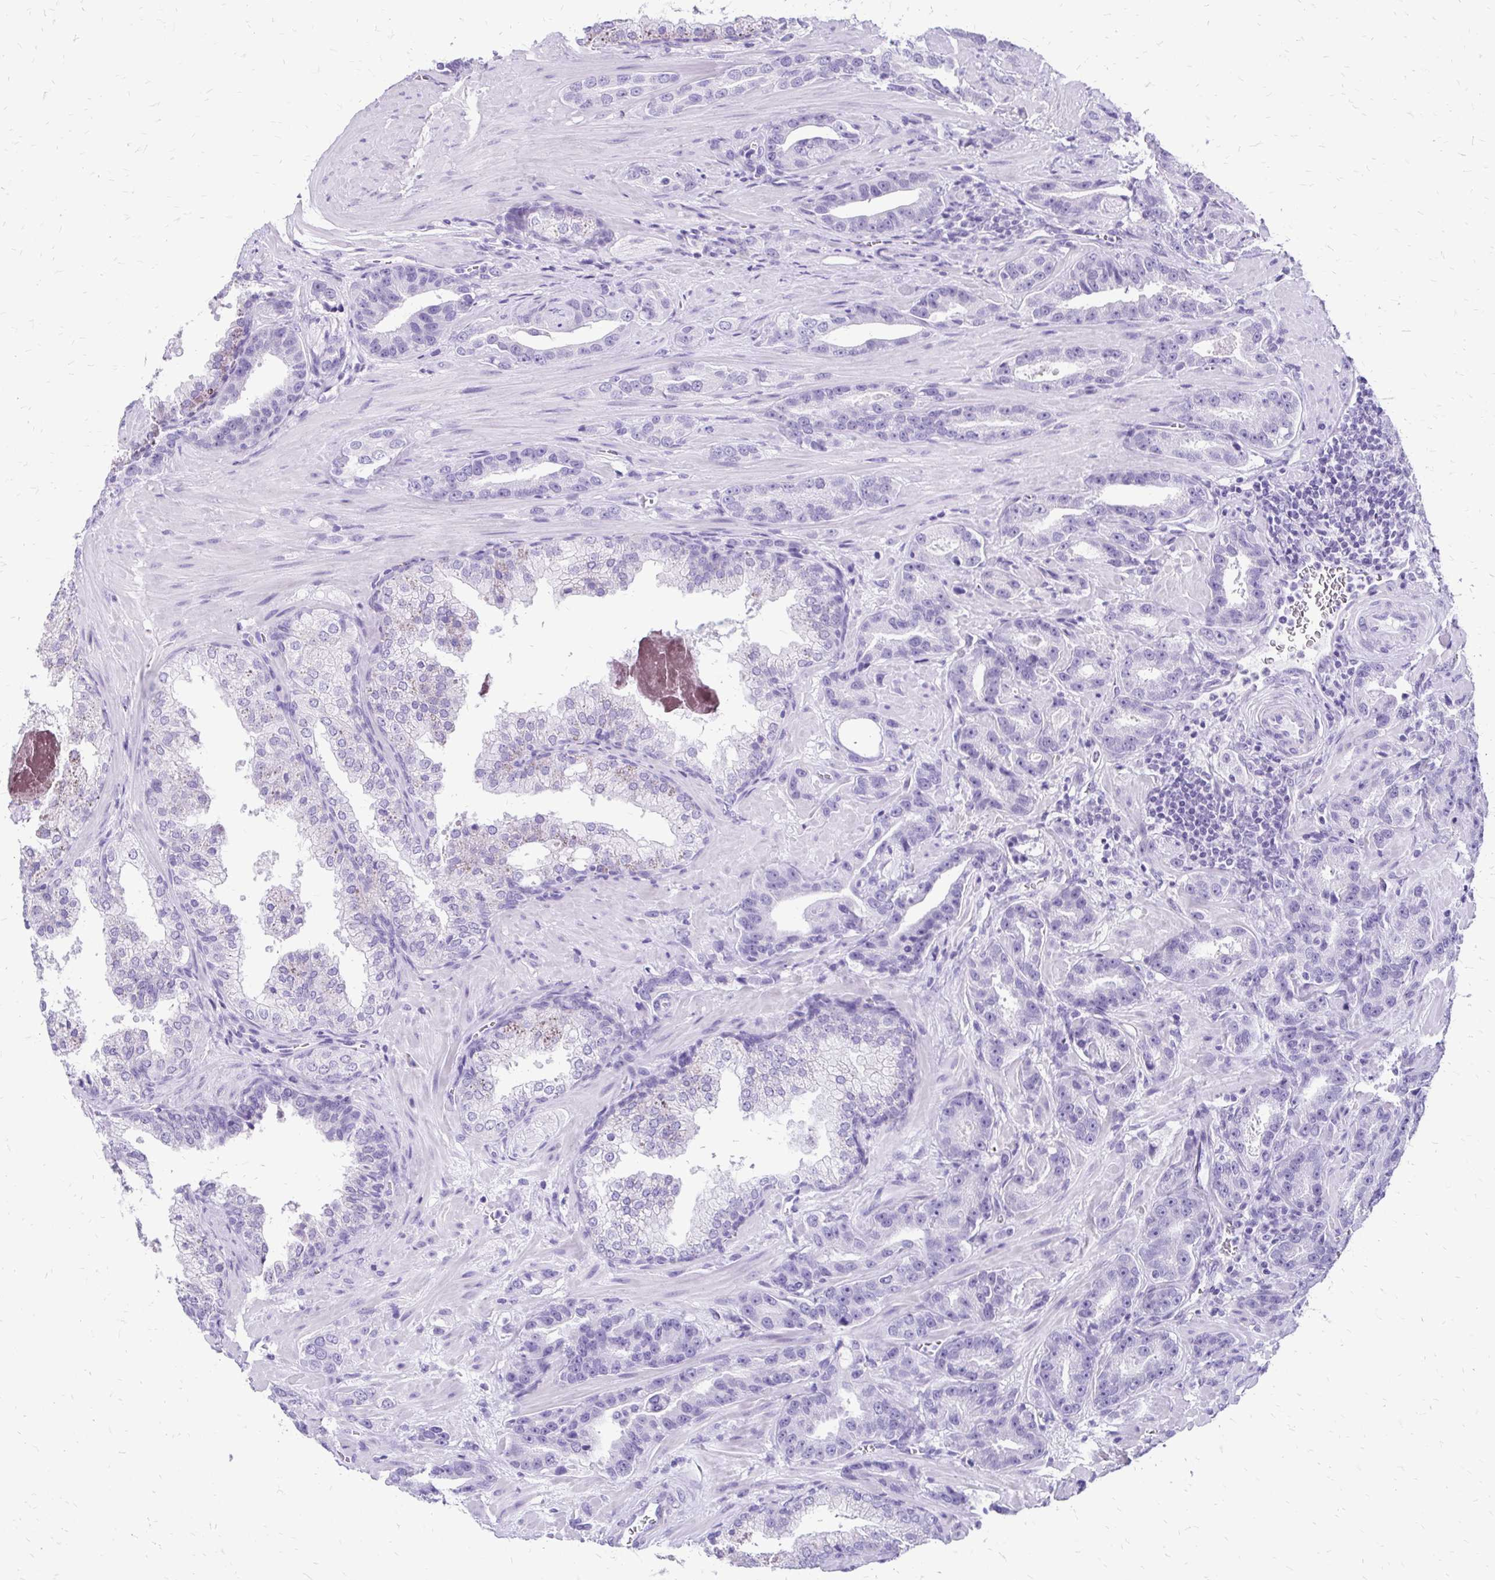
{"staining": {"intensity": "negative", "quantity": "none", "location": "none"}, "tissue": "prostate cancer", "cell_type": "Tumor cells", "image_type": "cancer", "snomed": [{"axis": "morphology", "description": "Adenocarcinoma, High grade"}, {"axis": "topography", "description": "Prostate"}], "caption": "DAB (3,3'-diaminobenzidine) immunohistochemical staining of human prostate adenocarcinoma (high-grade) displays no significant positivity in tumor cells. (DAB (3,3'-diaminobenzidine) immunohistochemistry with hematoxylin counter stain).", "gene": "SLC32A1", "patient": {"sex": "male", "age": 65}}